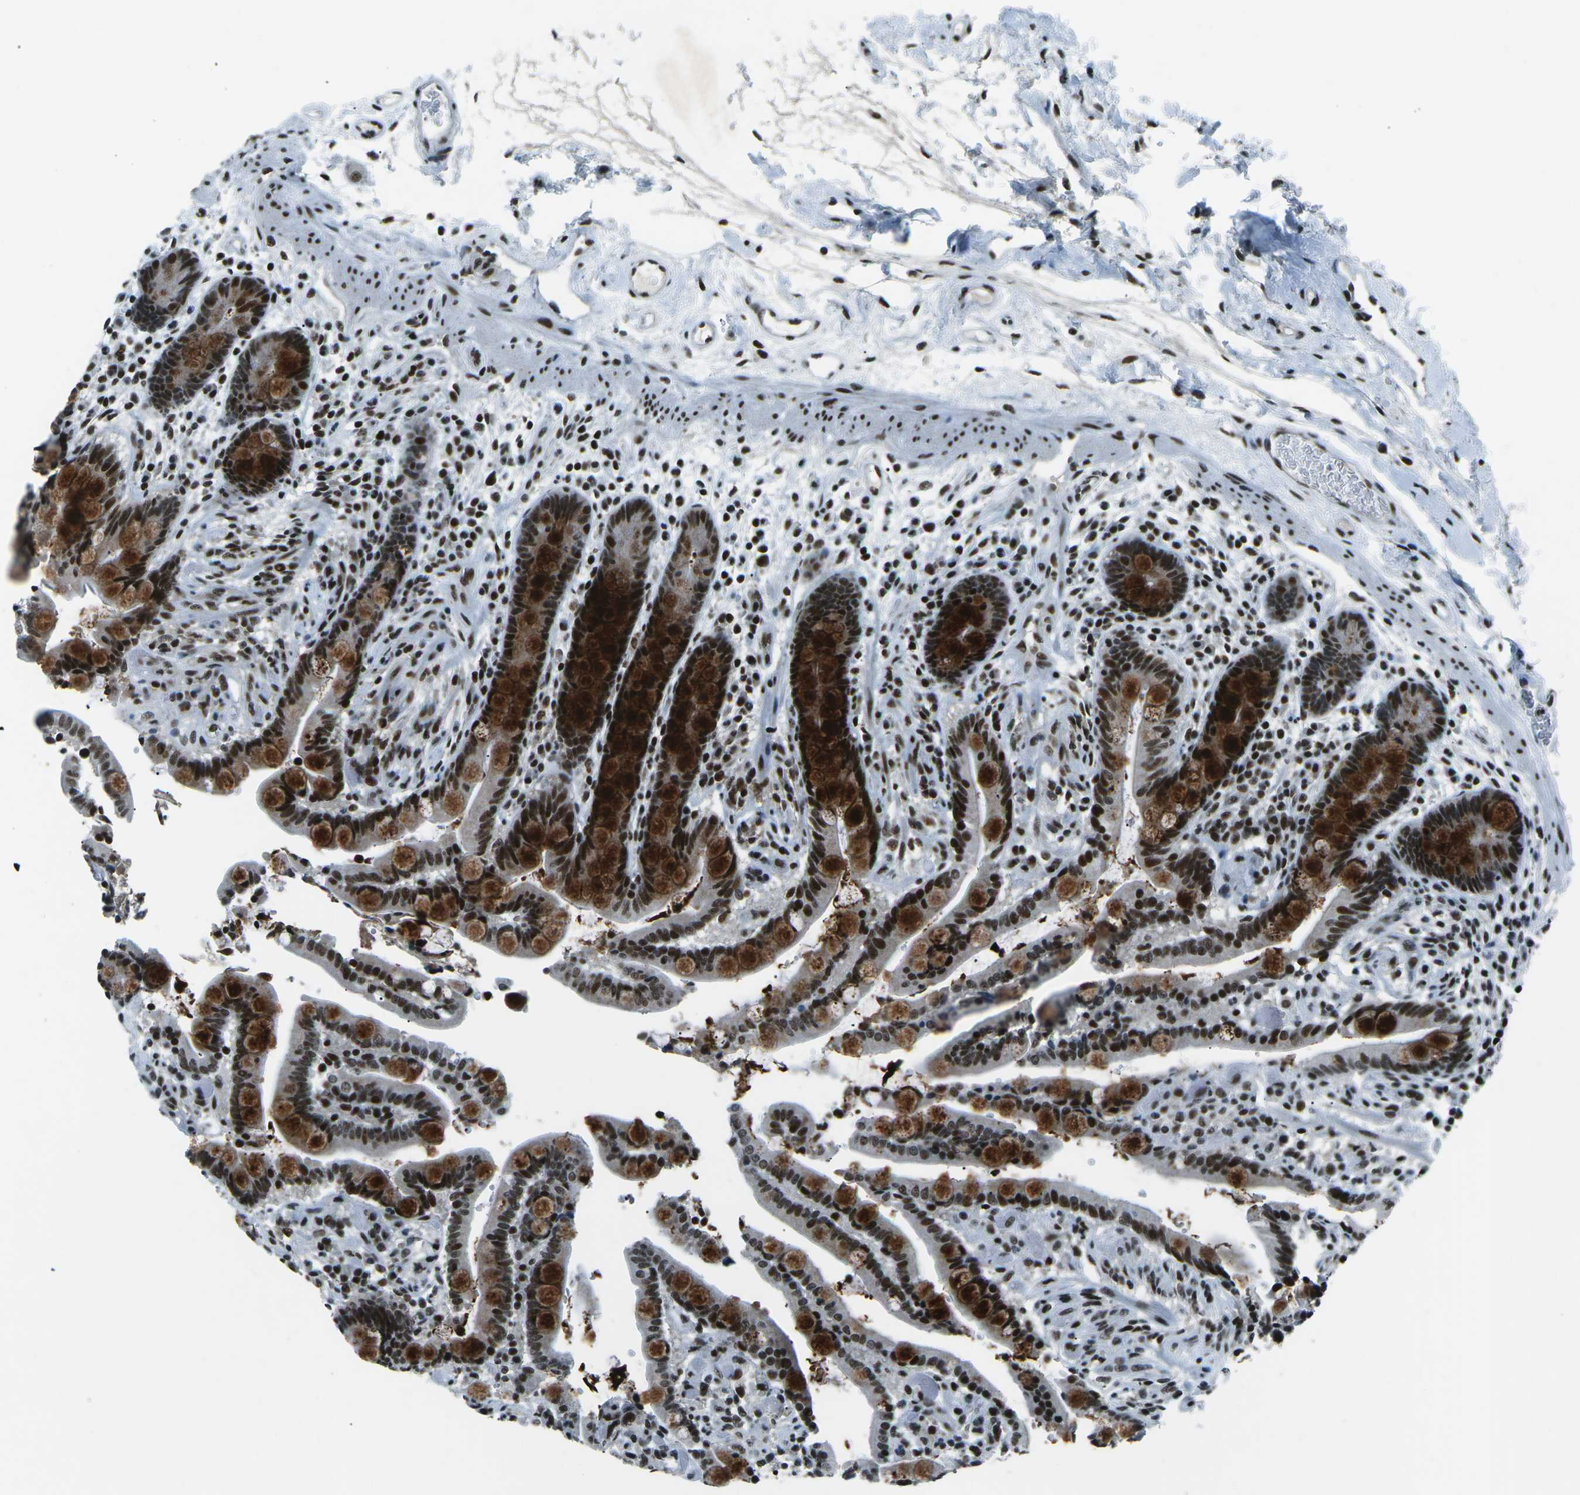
{"staining": {"intensity": "strong", "quantity": ">75%", "location": "nuclear"}, "tissue": "colon", "cell_type": "Endothelial cells", "image_type": "normal", "snomed": [{"axis": "morphology", "description": "Normal tissue, NOS"}, {"axis": "topography", "description": "Colon"}], "caption": "Endothelial cells demonstrate high levels of strong nuclear positivity in about >75% of cells in benign colon.", "gene": "RBL2", "patient": {"sex": "male", "age": 73}}